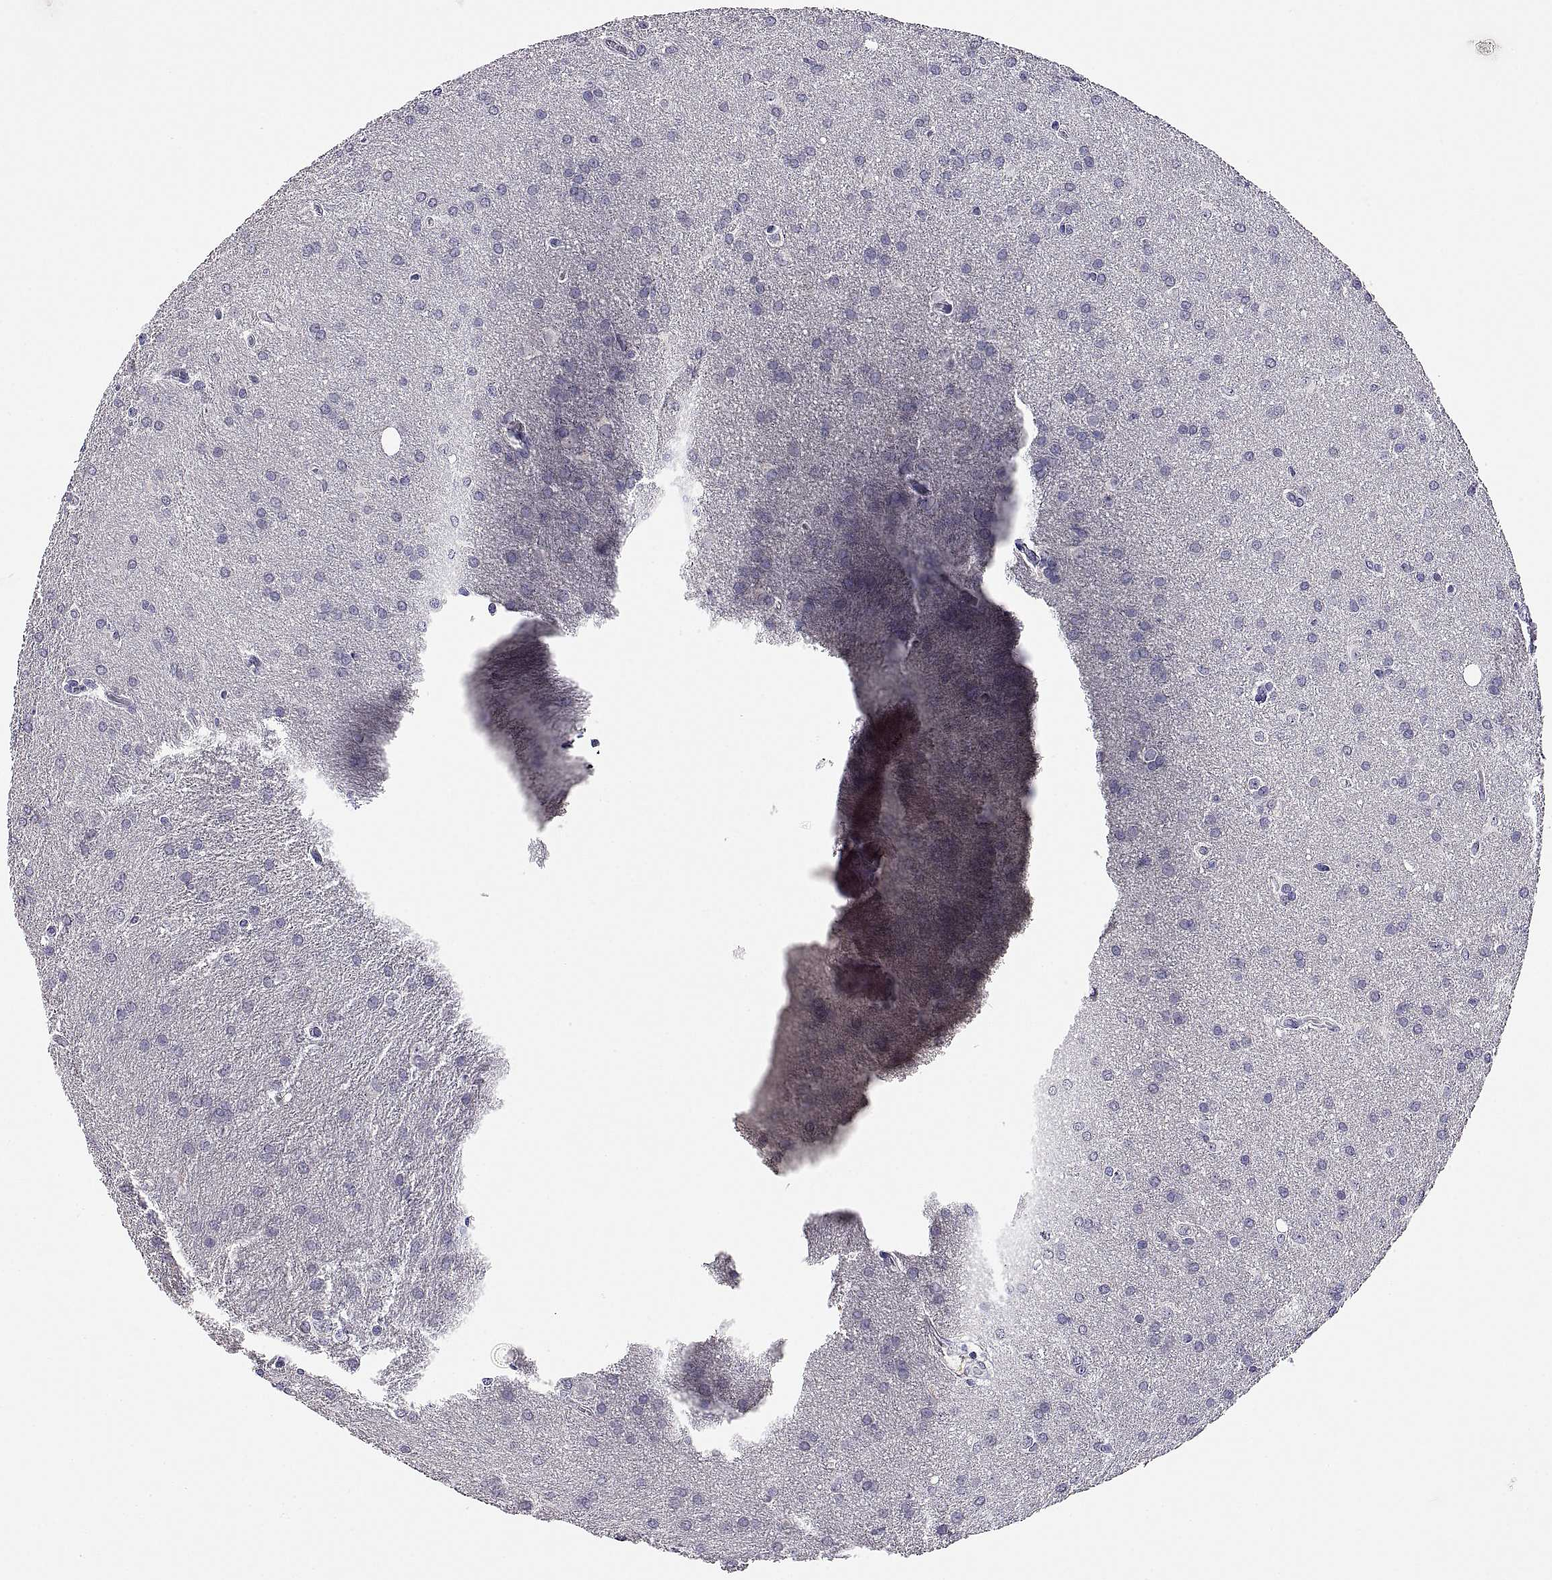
{"staining": {"intensity": "negative", "quantity": "none", "location": "none"}, "tissue": "glioma", "cell_type": "Tumor cells", "image_type": "cancer", "snomed": [{"axis": "morphology", "description": "Glioma, malignant, Low grade"}, {"axis": "topography", "description": "Brain"}], "caption": "Tumor cells show no significant staining in malignant glioma (low-grade).", "gene": "MS4A1", "patient": {"sex": "female", "age": 32}}